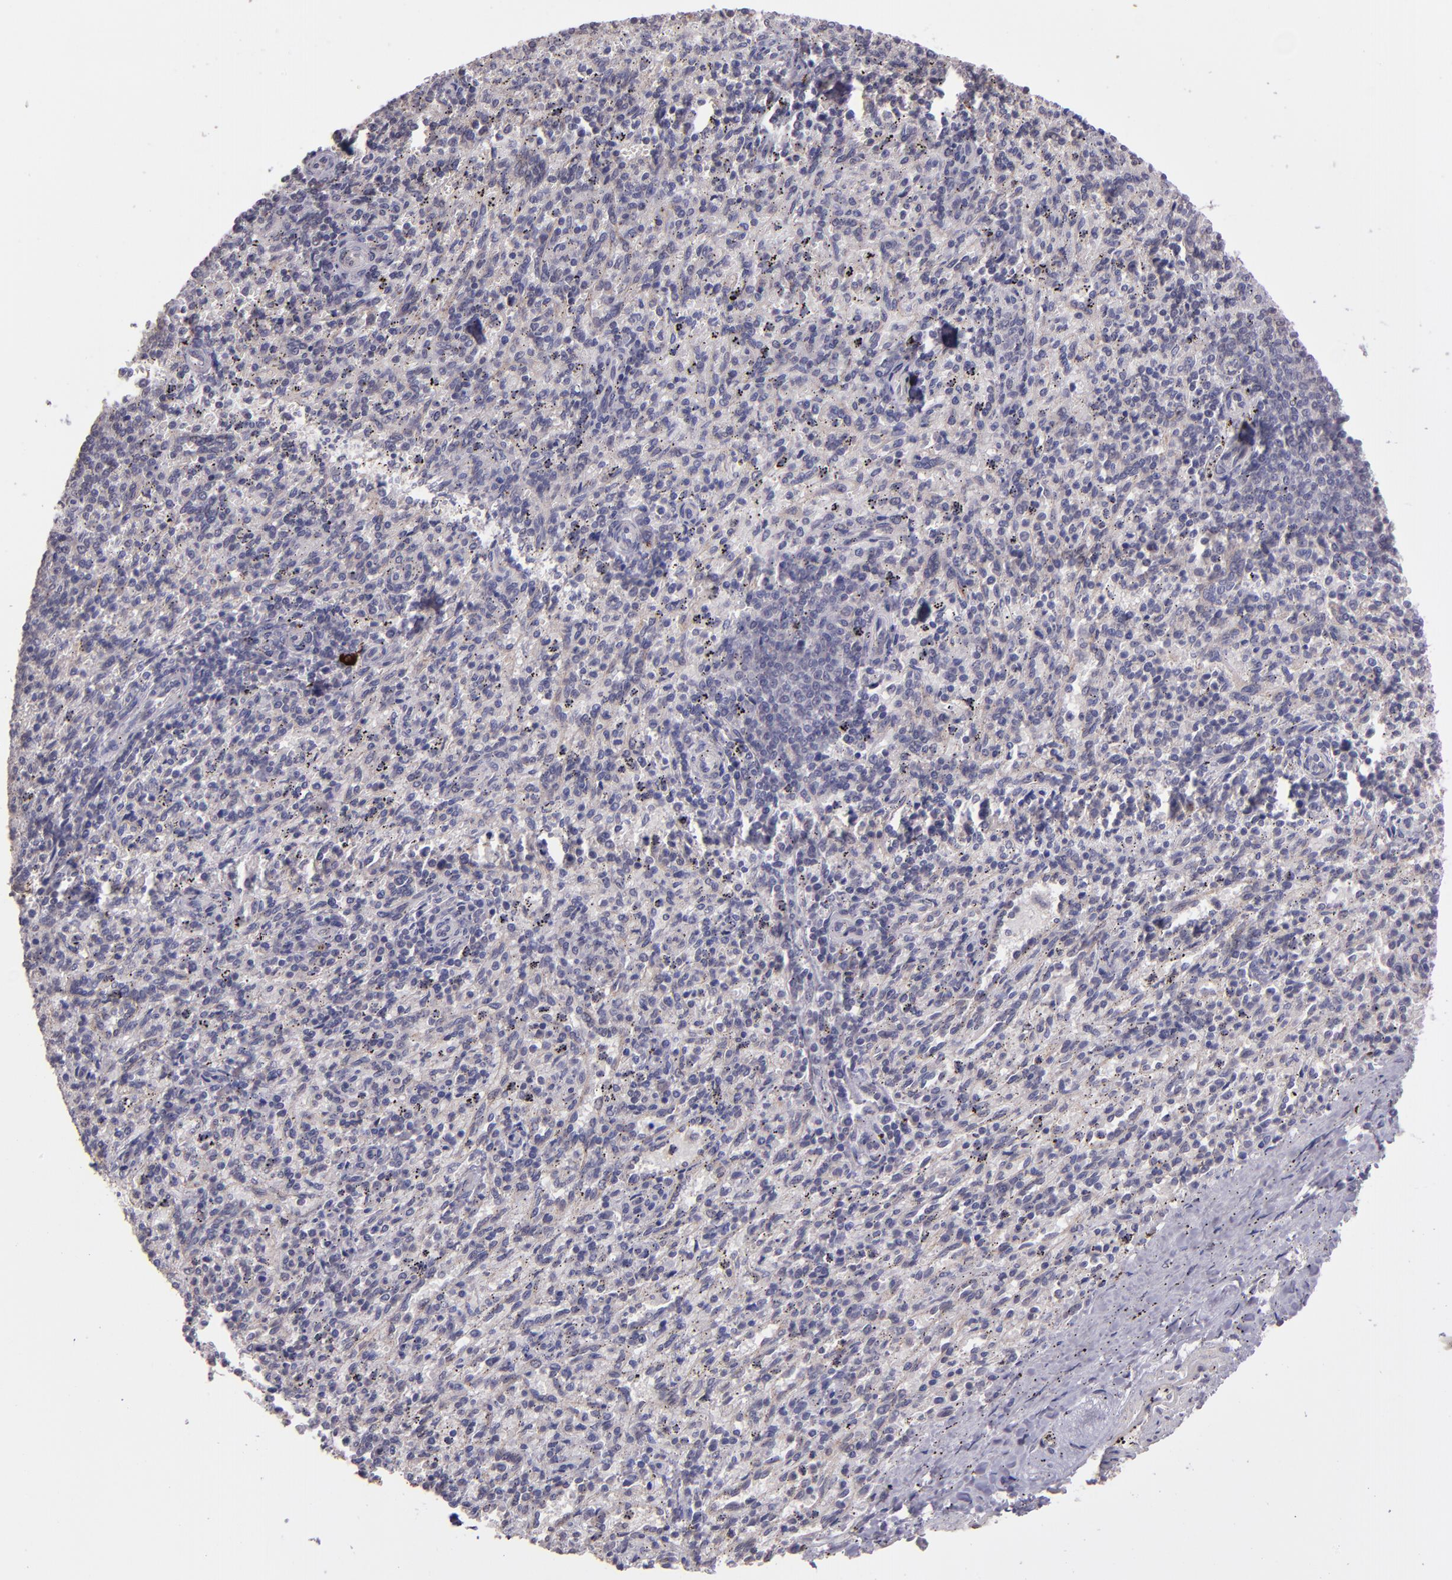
{"staining": {"intensity": "negative", "quantity": "none", "location": "none"}, "tissue": "spleen", "cell_type": "Cells in red pulp", "image_type": "normal", "snomed": [{"axis": "morphology", "description": "Normal tissue, NOS"}, {"axis": "topography", "description": "Spleen"}], "caption": "Immunohistochemistry of unremarkable spleen reveals no positivity in cells in red pulp.", "gene": "TAF7L", "patient": {"sex": "female", "age": 10}}